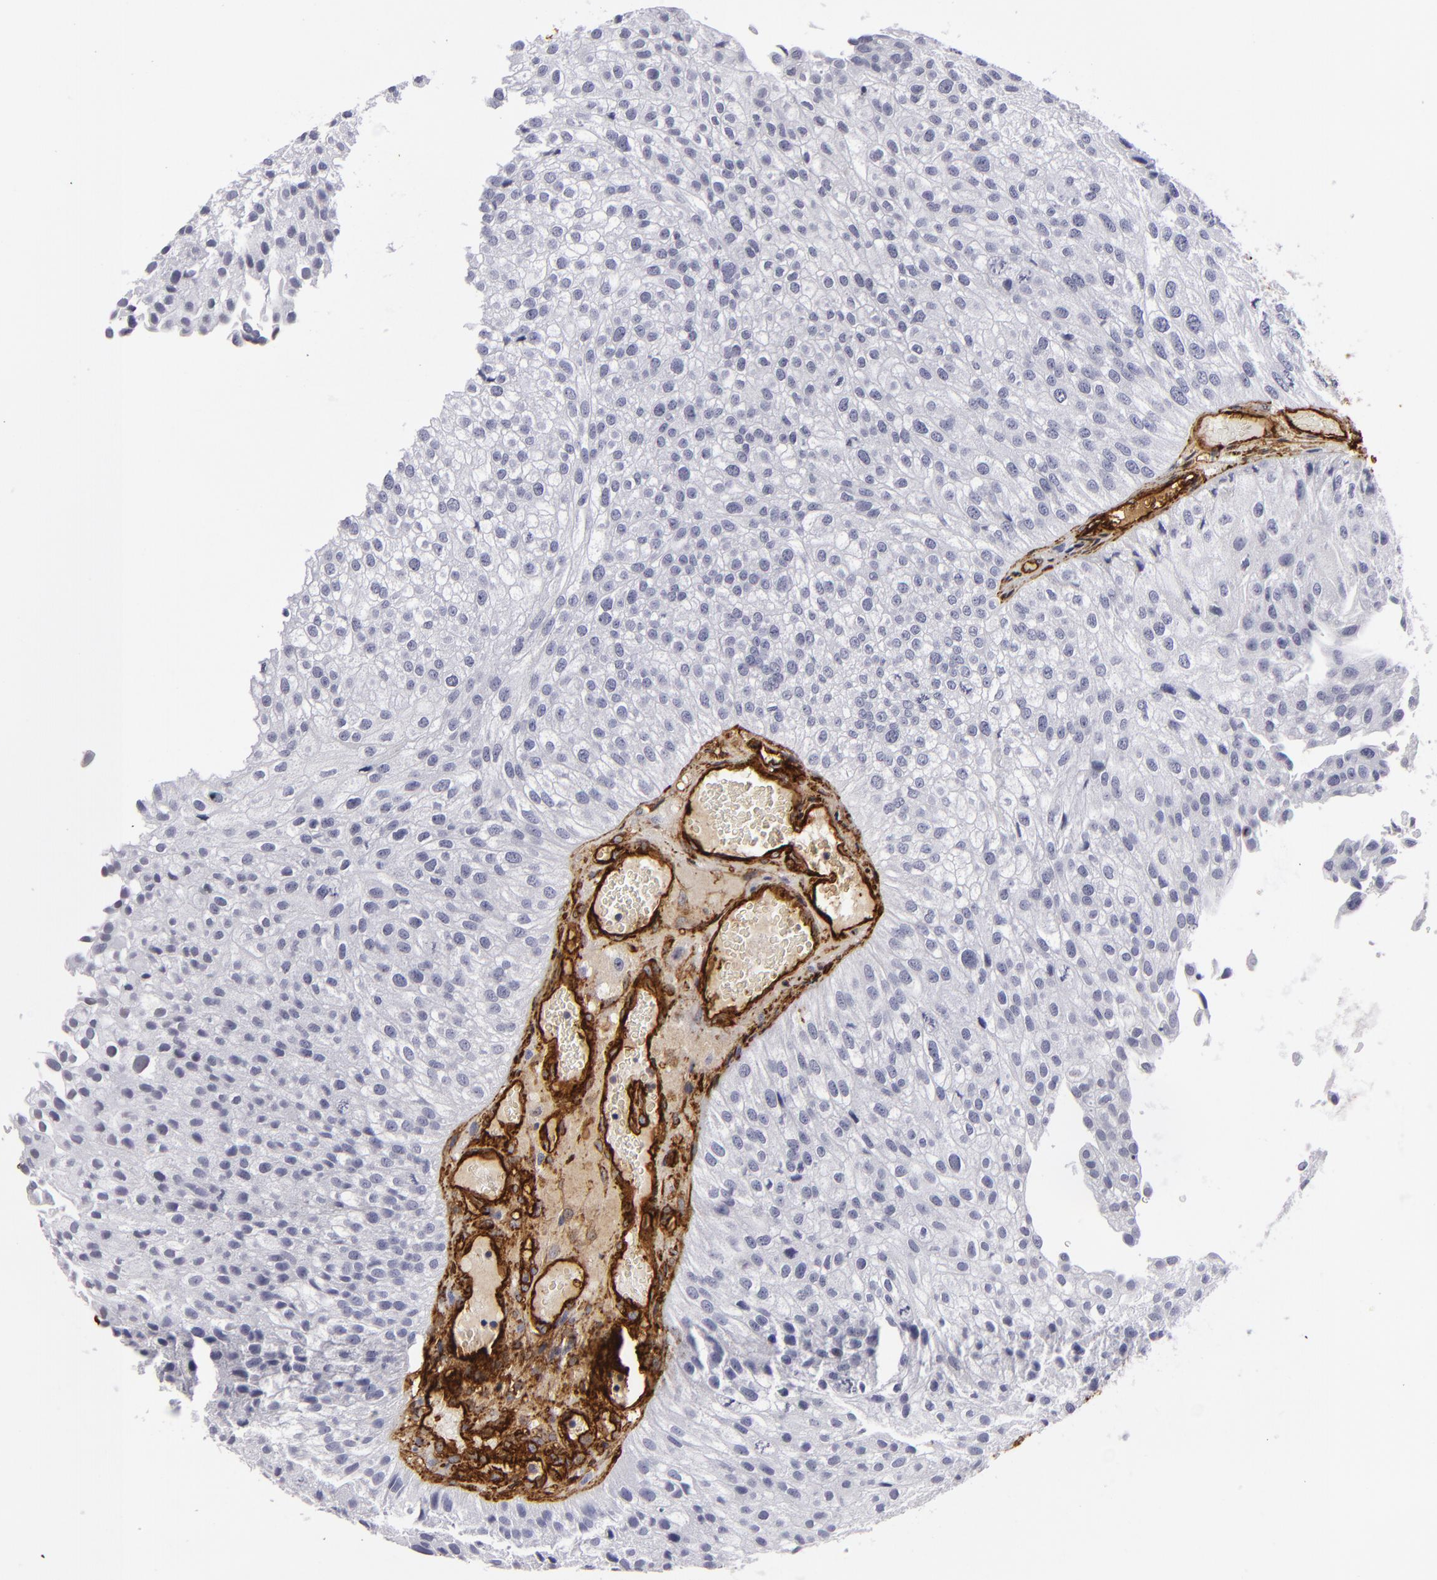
{"staining": {"intensity": "negative", "quantity": "none", "location": "none"}, "tissue": "urothelial cancer", "cell_type": "Tumor cells", "image_type": "cancer", "snomed": [{"axis": "morphology", "description": "Urothelial carcinoma, Low grade"}, {"axis": "topography", "description": "Urinary bladder"}], "caption": "Immunohistochemical staining of human urothelial carcinoma (low-grade) displays no significant expression in tumor cells.", "gene": "MCAM", "patient": {"sex": "female", "age": 89}}